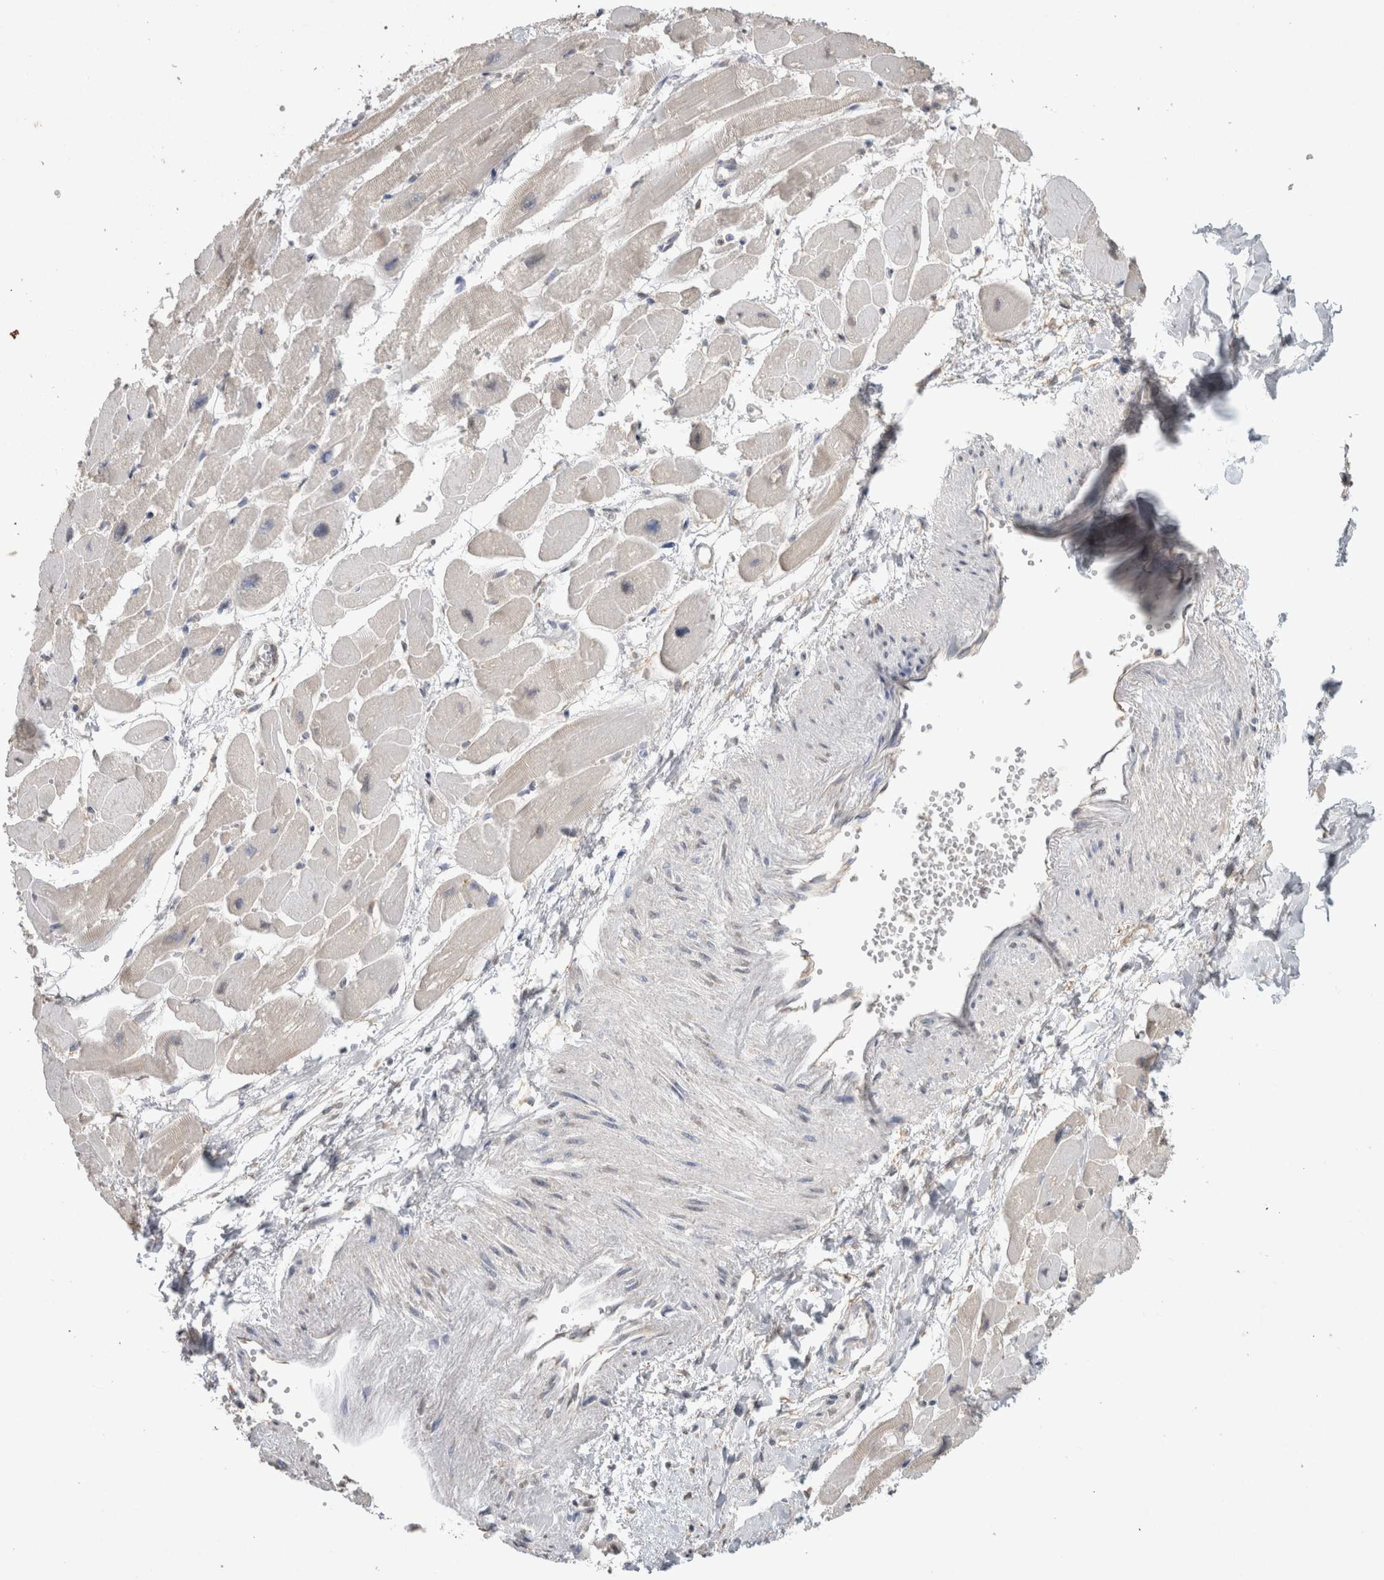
{"staining": {"intensity": "negative", "quantity": "none", "location": "none"}, "tissue": "heart muscle", "cell_type": "Cardiomyocytes", "image_type": "normal", "snomed": [{"axis": "morphology", "description": "Normal tissue, NOS"}, {"axis": "topography", "description": "Heart"}], "caption": "Immunohistochemistry of normal heart muscle displays no staining in cardiomyocytes. The staining is performed using DAB brown chromogen with nuclei counter-stained in using hematoxylin.", "gene": "NAALADL2", "patient": {"sex": "female", "age": 54}}